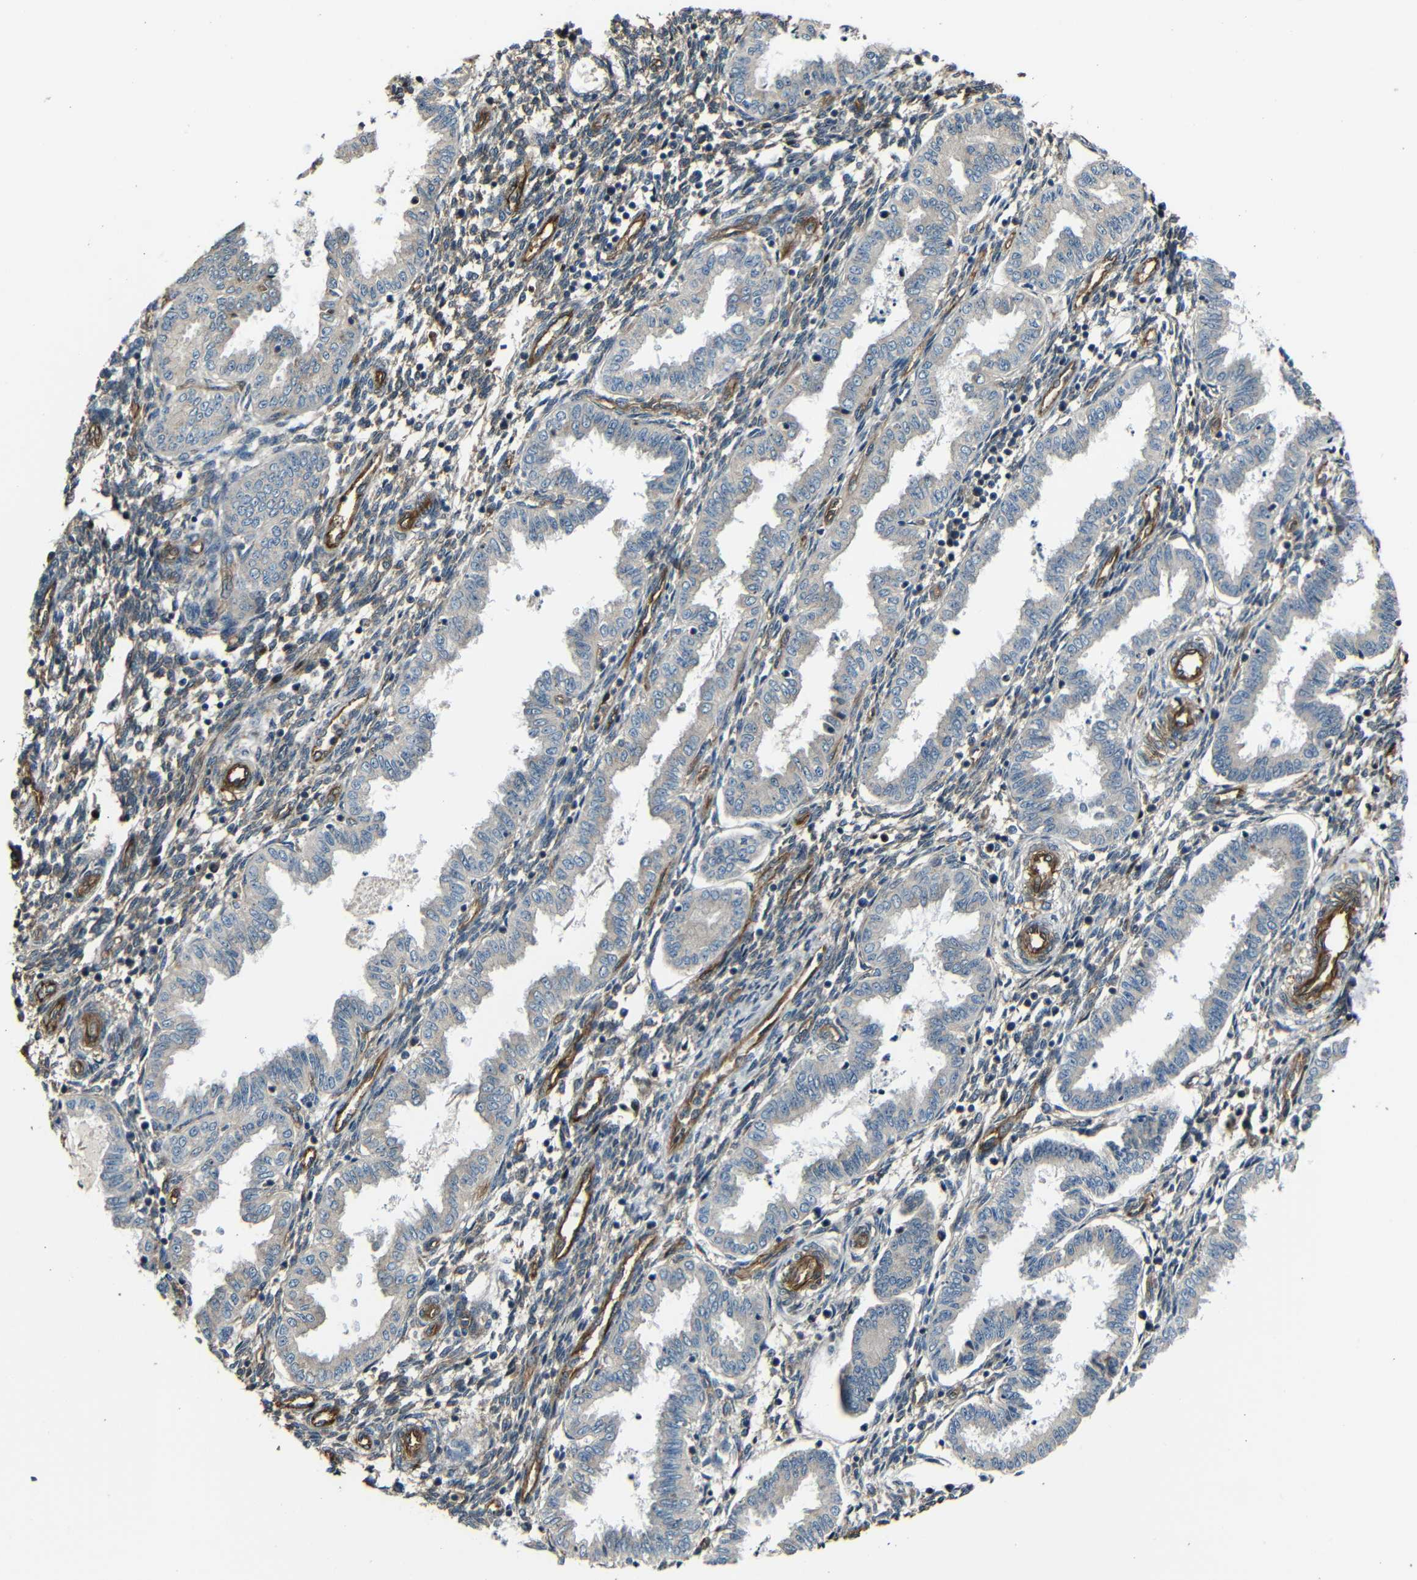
{"staining": {"intensity": "weak", "quantity": ">75%", "location": "cytoplasmic/membranous"}, "tissue": "endometrium", "cell_type": "Cells in endometrial stroma", "image_type": "normal", "snomed": [{"axis": "morphology", "description": "Normal tissue, NOS"}, {"axis": "topography", "description": "Endometrium"}], "caption": "Immunohistochemical staining of unremarkable human endometrium reveals >75% levels of weak cytoplasmic/membranous protein expression in approximately >75% of cells in endometrial stroma. Nuclei are stained in blue.", "gene": "RELL1", "patient": {"sex": "female", "age": 33}}